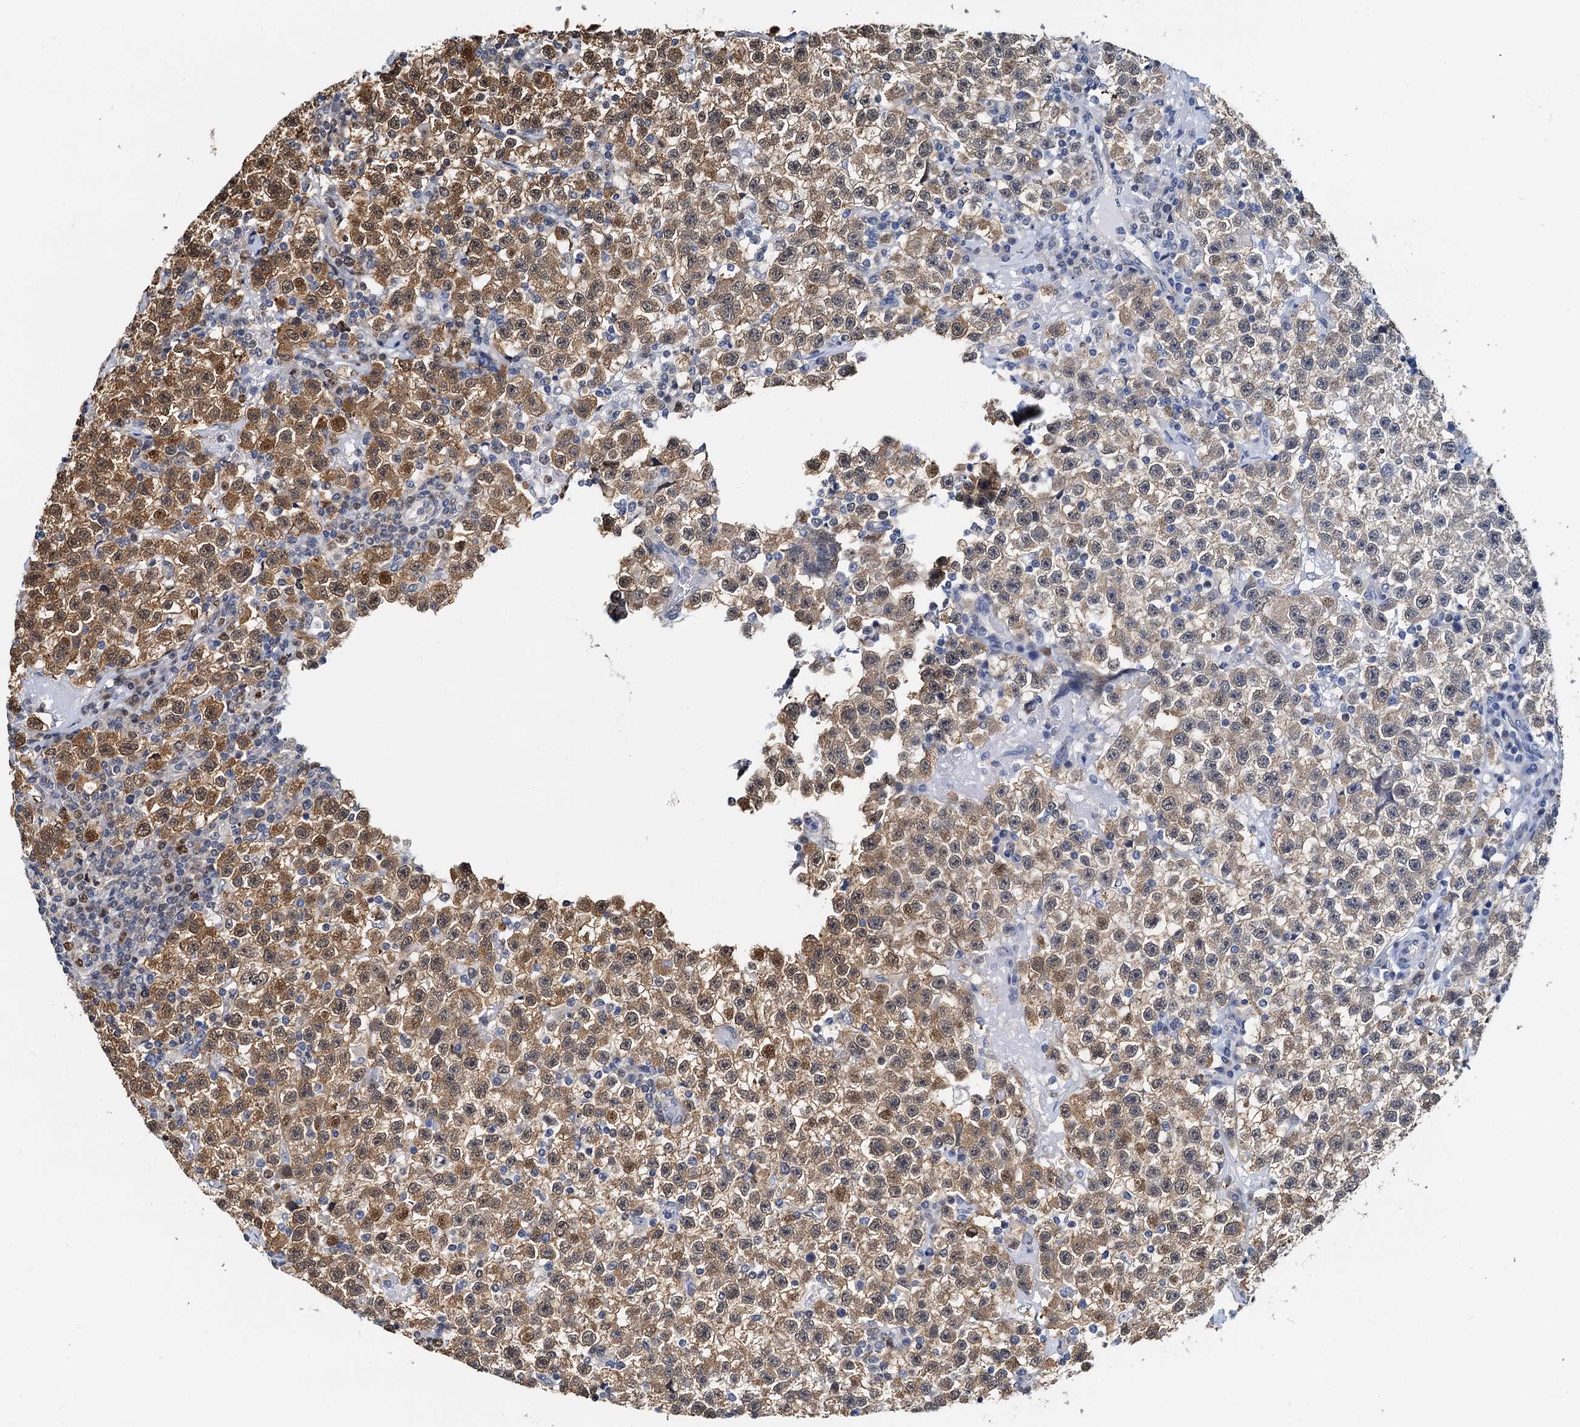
{"staining": {"intensity": "moderate", "quantity": "25%-75%", "location": "cytoplasmic/membranous,nuclear"}, "tissue": "testis cancer", "cell_type": "Tumor cells", "image_type": "cancer", "snomed": [{"axis": "morphology", "description": "Seminoma, NOS"}, {"axis": "topography", "description": "Testis"}], "caption": "IHC of testis seminoma reveals medium levels of moderate cytoplasmic/membranous and nuclear staining in approximately 25%-75% of tumor cells. (brown staining indicates protein expression, while blue staining denotes nuclei).", "gene": "PTGES3", "patient": {"sex": "male", "age": 22}}